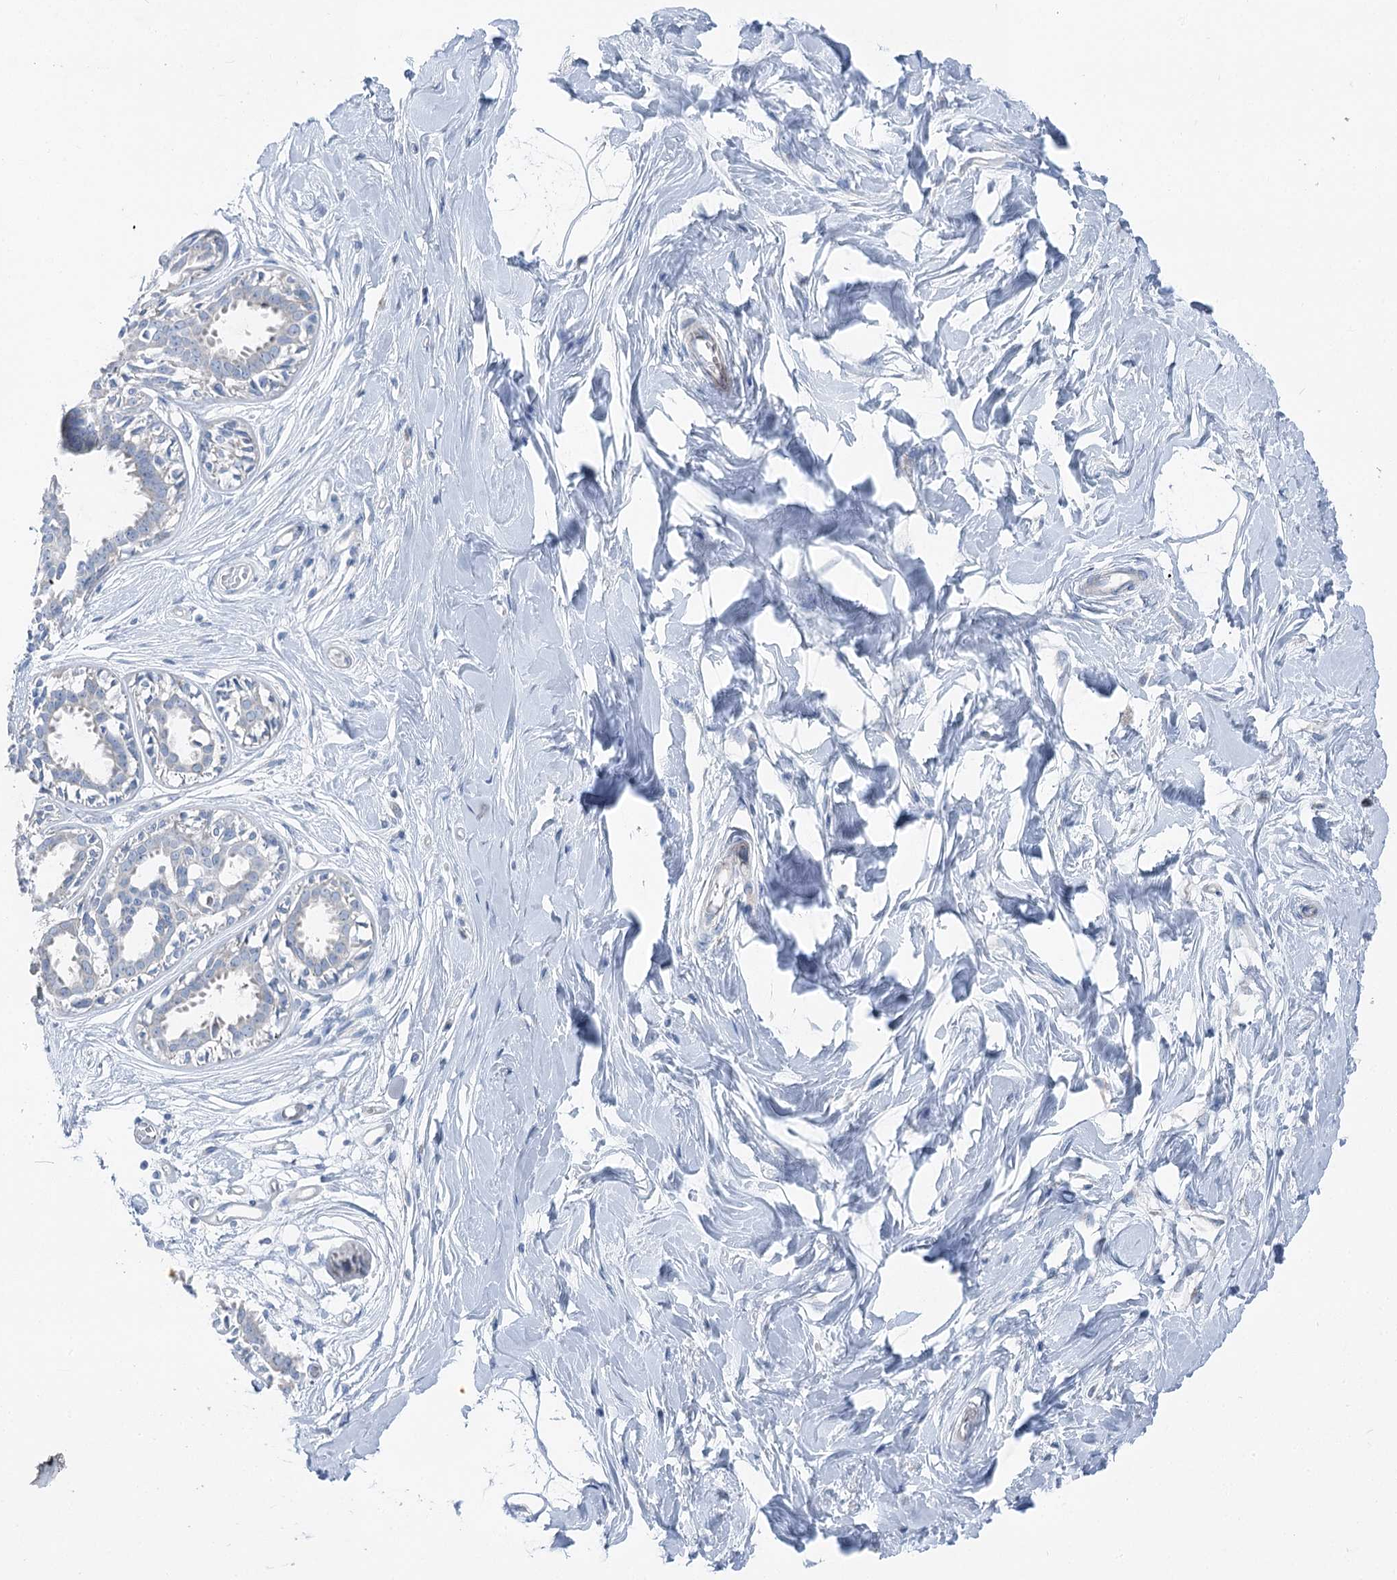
{"staining": {"intensity": "negative", "quantity": "none", "location": "none"}, "tissue": "breast", "cell_type": "Adipocytes", "image_type": "normal", "snomed": [{"axis": "morphology", "description": "Normal tissue, NOS"}, {"axis": "topography", "description": "Breast"}], "caption": "Immunohistochemistry (IHC) of benign breast reveals no positivity in adipocytes.", "gene": "POGLUT1", "patient": {"sex": "female", "age": 45}}